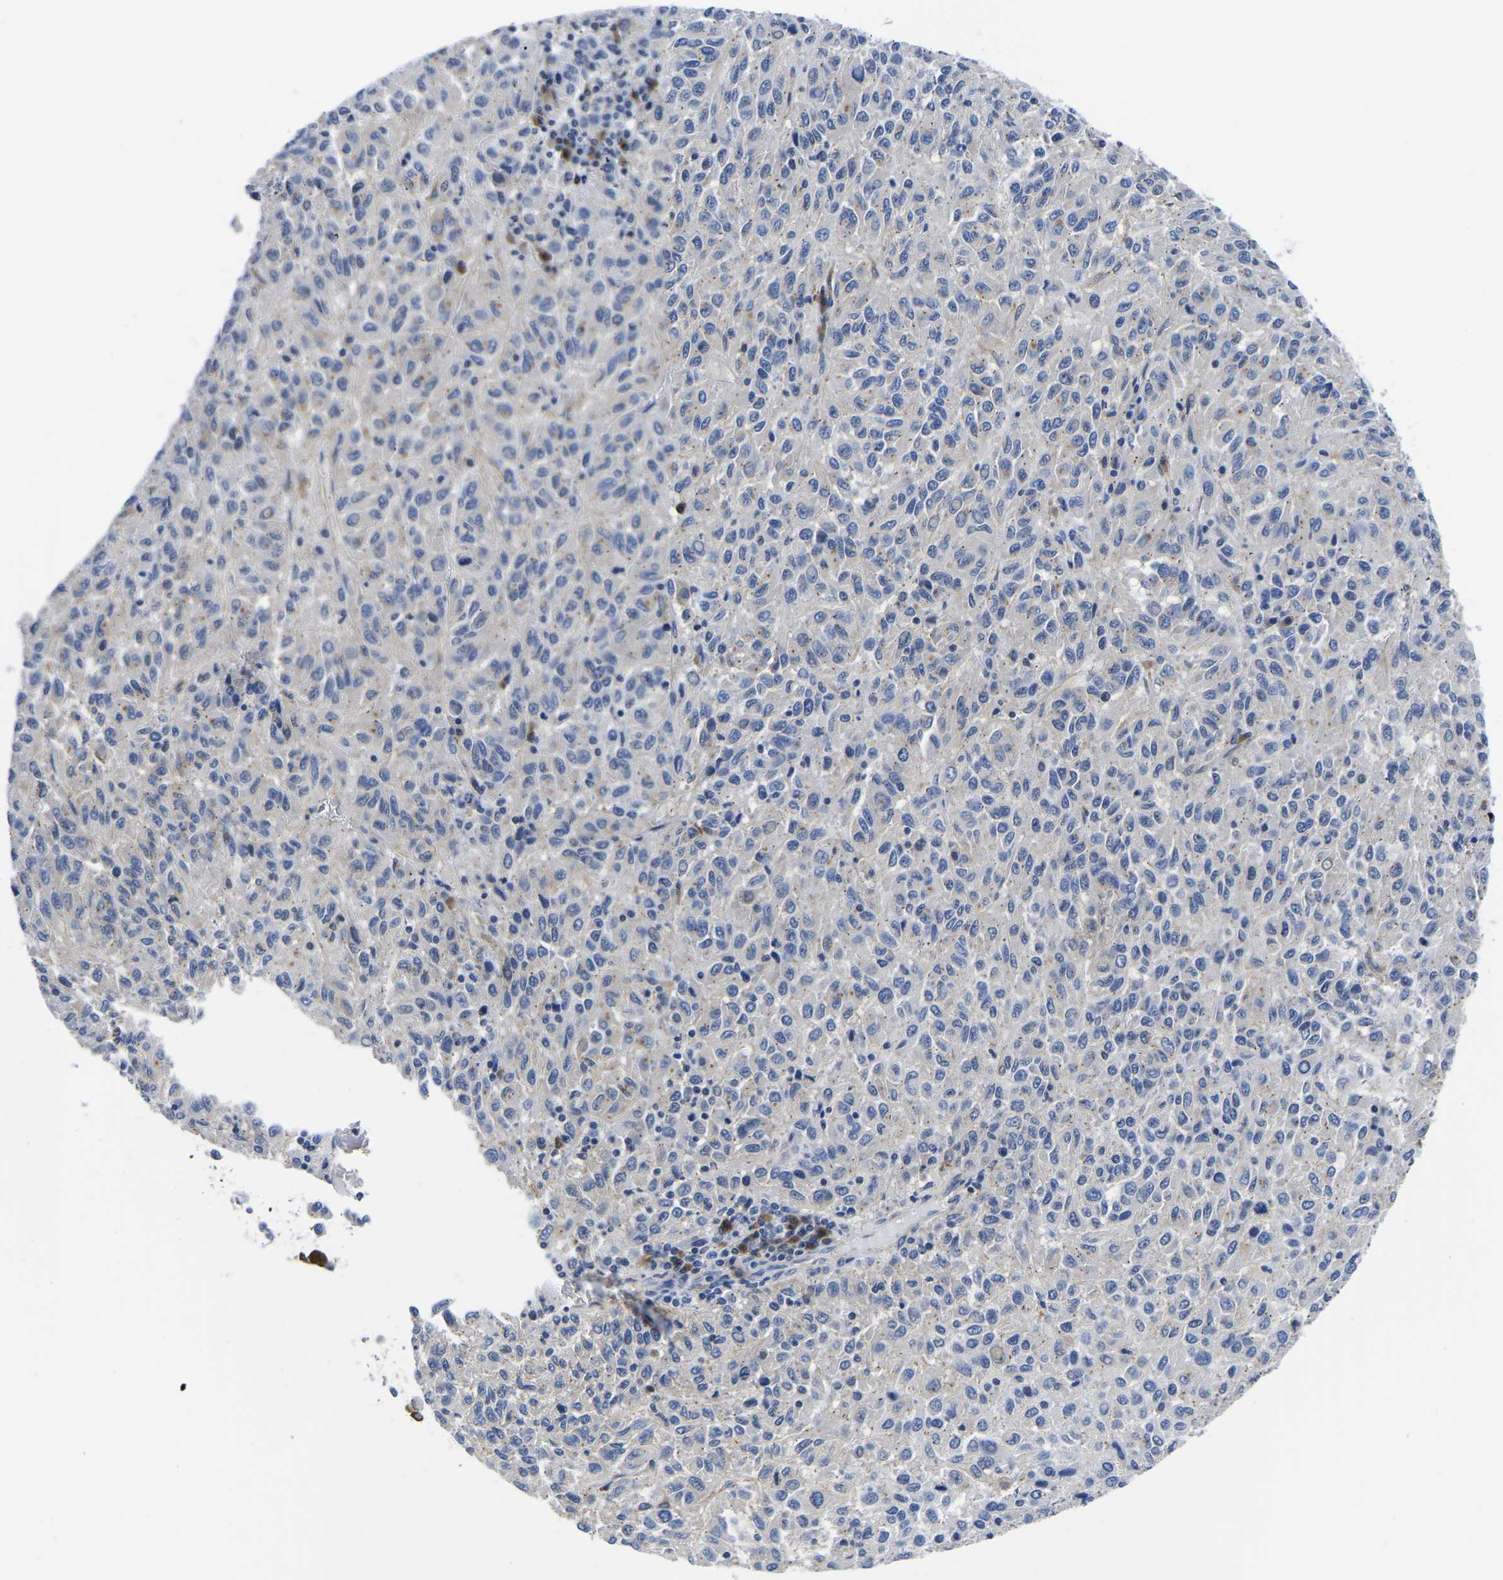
{"staining": {"intensity": "negative", "quantity": "none", "location": "none"}, "tissue": "melanoma", "cell_type": "Tumor cells", "image_type": "cancer", "snomed": [{"axis": "morphology", "description": "Malignant melanoma, Metastatic site"}, {"axis": "topography", "description": "Lung"}], "caption": "DAB (3,3'-diaminobenzidine) immunohistochemical staining of melanoma reveals no significant positivity in tumor cells.", "gene": "TFG", "patient": {"sex": "male", "age": 64}}